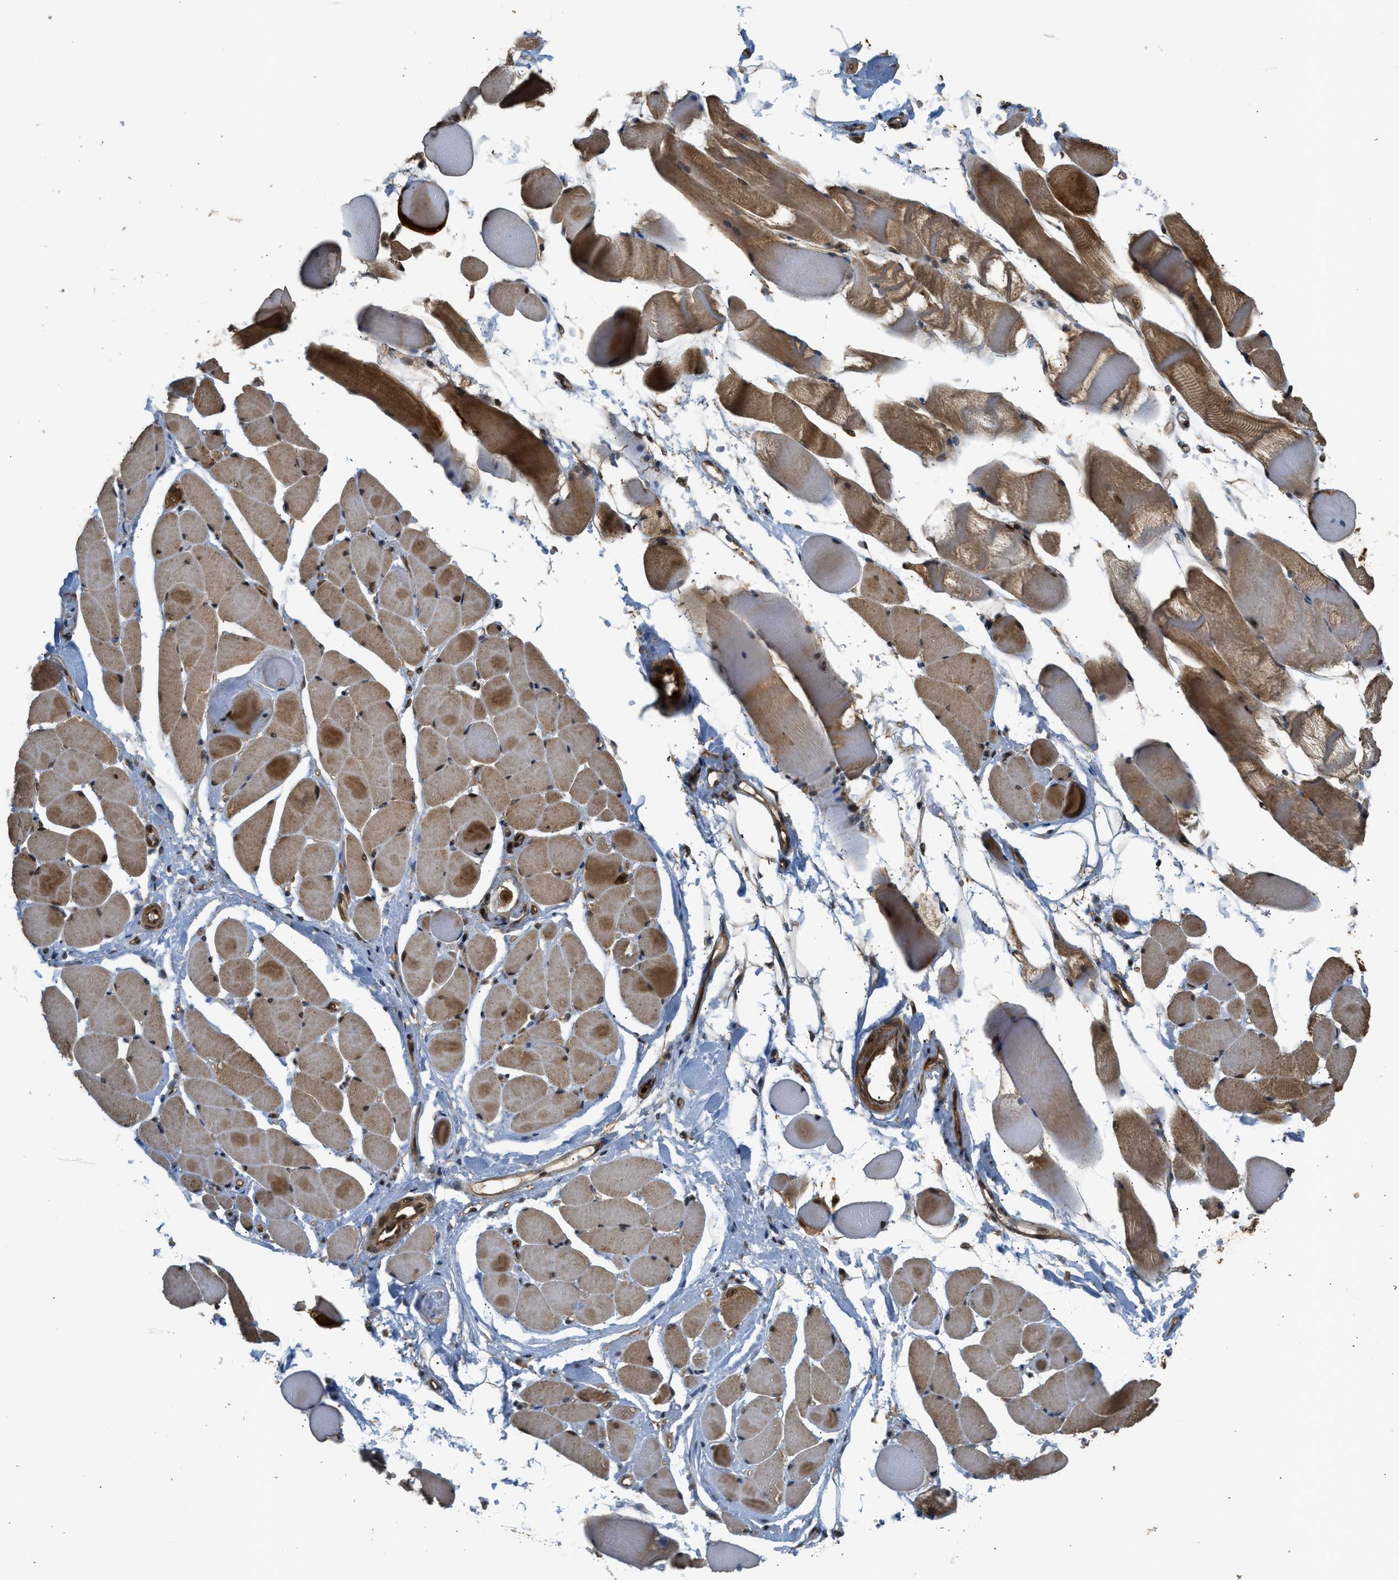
{"staining": {"intensity": "moderate", "quantity": ">75%", "location": "cytoplasmic/membranous,nuclear"}, "tissue": "skeletal muscle", "cell_type": "Myocytes", "image_type": "normal", "snomed": [{"axis": "morphology", "description": "Normal tissue, NOS"}, {"axis": "topography", "description": "Skeletal muscle"}, {"axis": "topography", "description": "Peripheral nerve tissue"}], "caption": "IHC staining of benign skeletal muscle, which exhibits medium levels of moderate cytoplasmic/membranous,nuclear staining in approximately >75% of myocytes indicating moderate cytoplasmic/membranous,nuclear protein positivity. The staining was performed using DAB (3,3'-diaminobenzidine) (brown) for protein detection and nuclei were counterstained in hematoxylin (blue).", "gene": "GET1", "patient": {"sex": "female", "age": 84}}